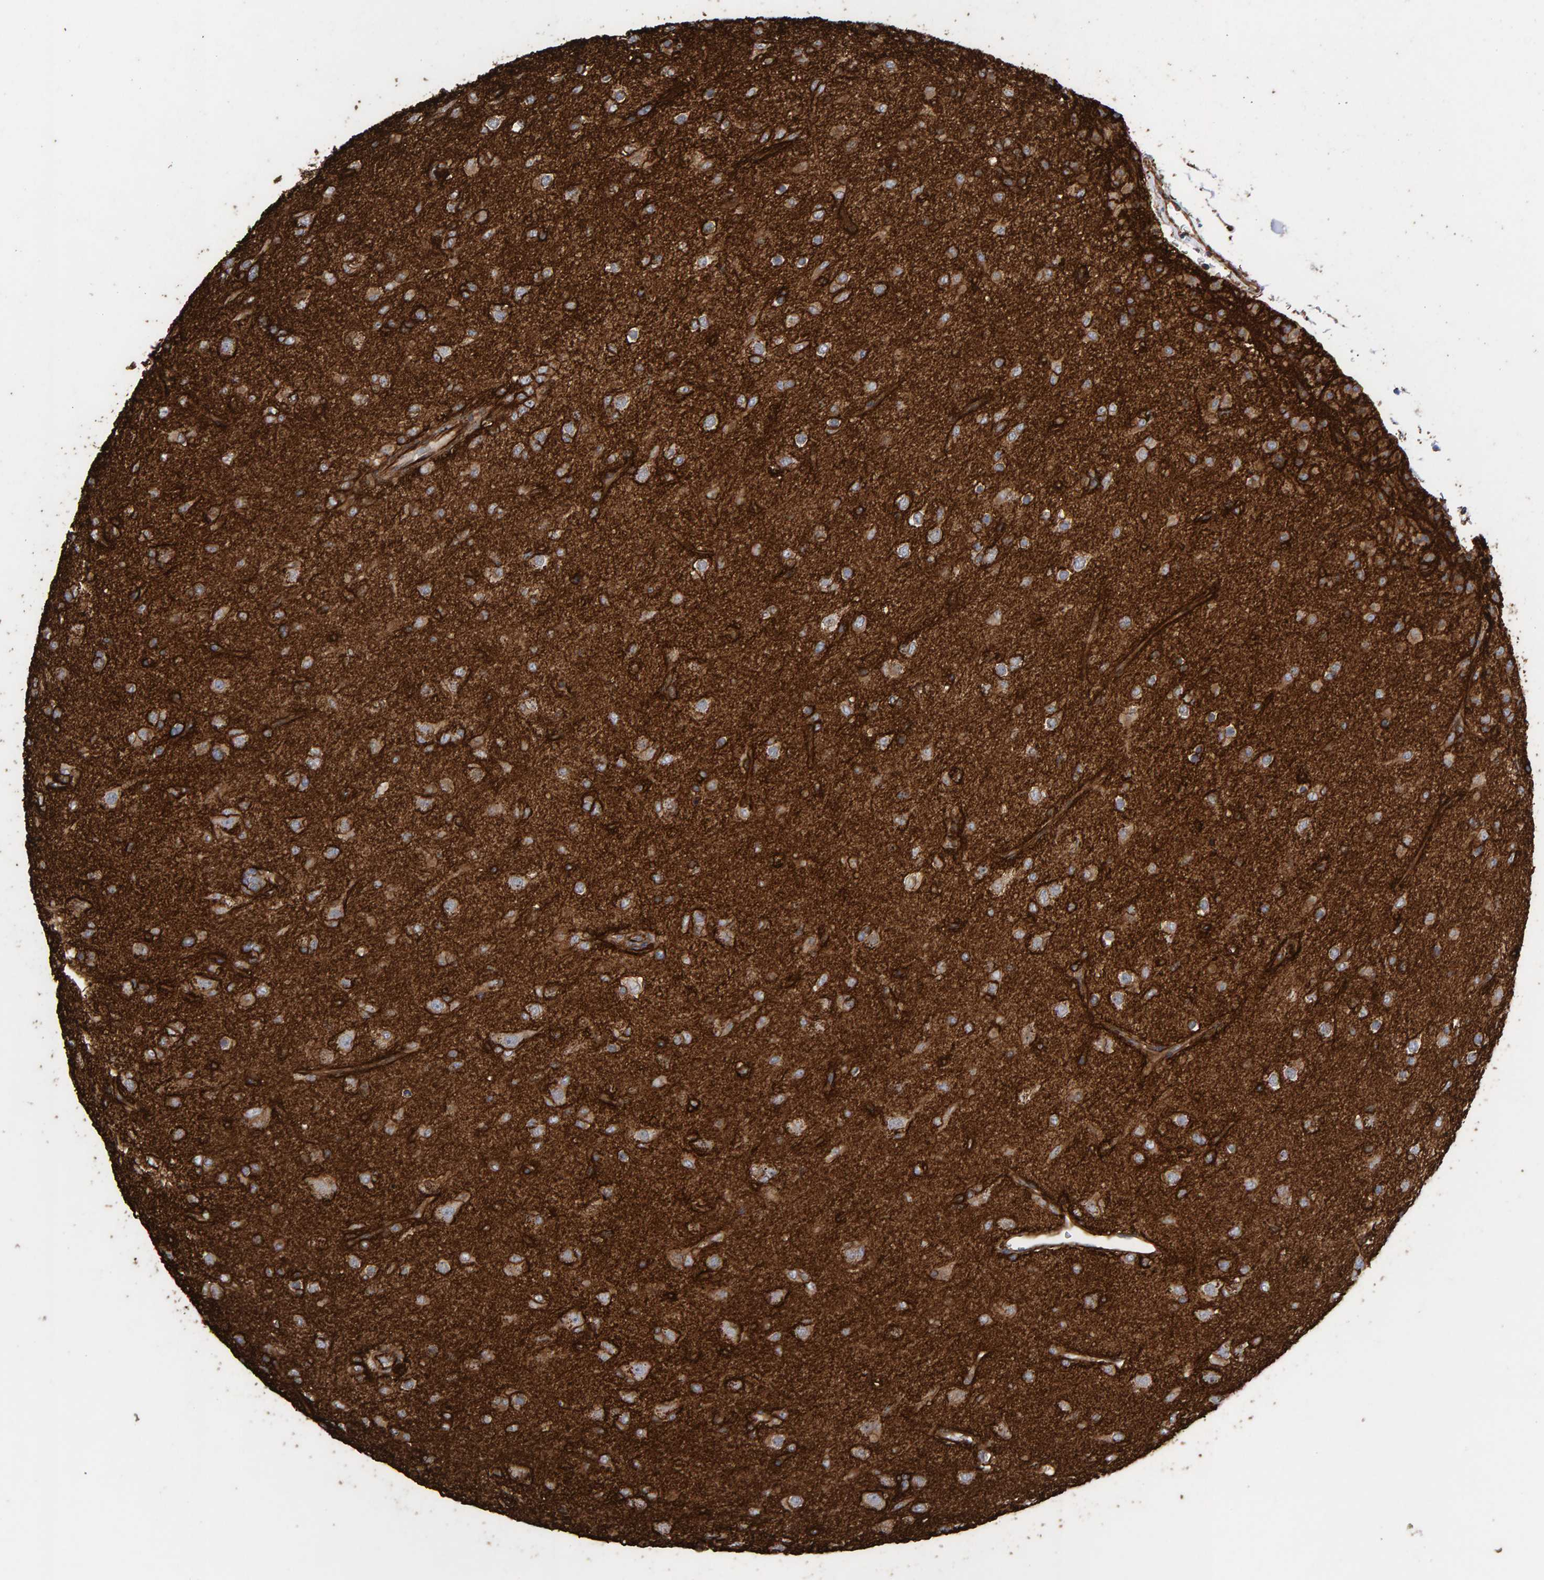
{"staining": {"intensity": "moderate", "quantity": ">75%", "location": "cytoplasmic/membranous"}, "tissue": "glioma", "cell_type": "Tumor cells", "image_type": "cancer", "snomed": [{"axis": "morphology", "description": "Glioma, malignant, Low grade"}, {"axis": "topography", "description": "Brain"}], "caption": "The histopathology image reveals a brown stain indicating the presence of a protein in the cytoplasmic/membranous of tumor cells in glioma.", "gene": "ZNF347", "patient": {"sex": "male", "age": 65}}